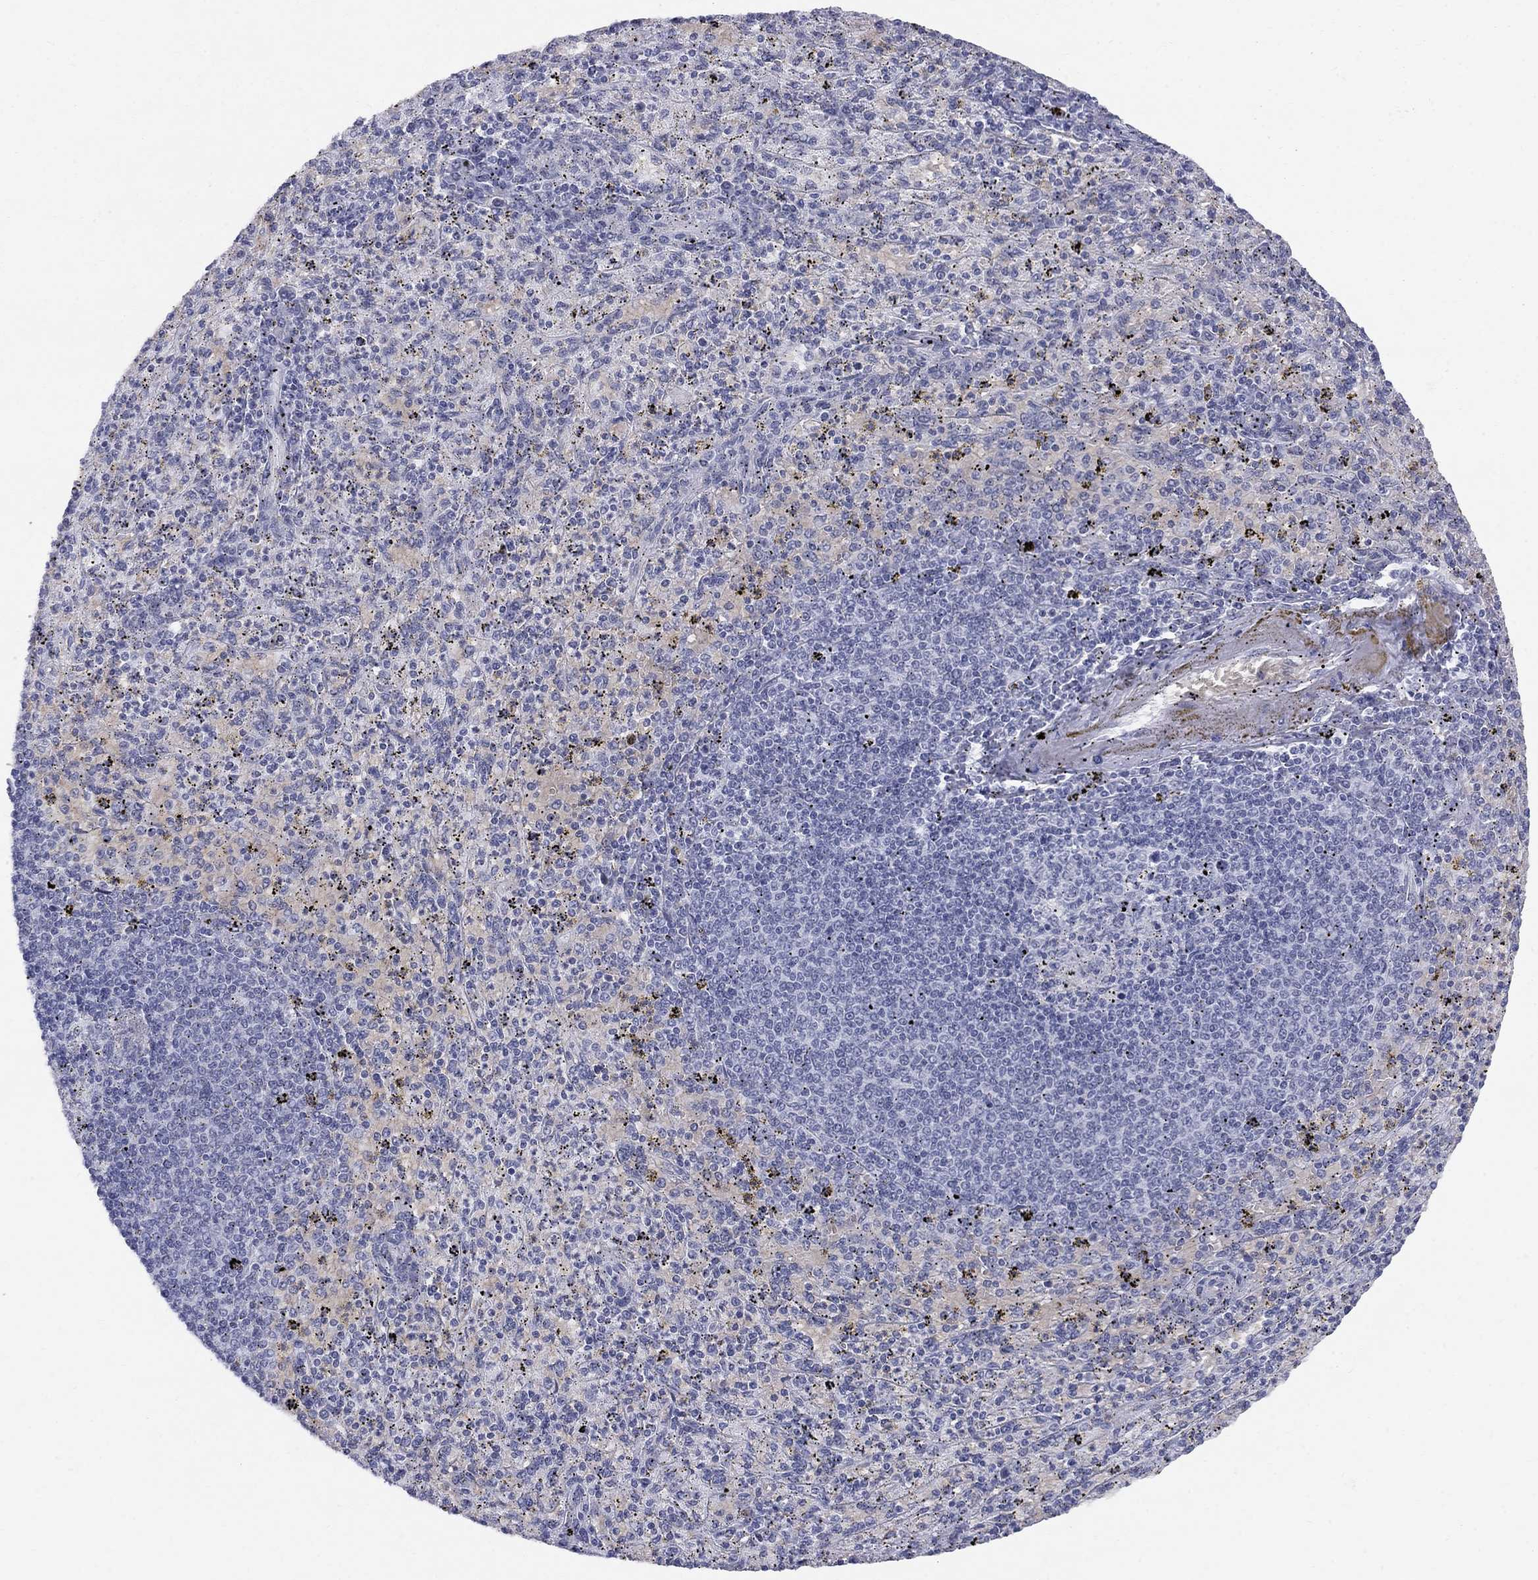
{"staining": {"intensity": "negative", "quantity": "none", "location": "none"}, "tissue": "spleen", "cell_type": "Cells in red pulp", "image_type": "normal", "snomed": [{"axis": "morphology", "description": "Normal tissue, NOS"}, {"axis": "topography", "description": "Spleen"}], "caption": "DAB (3,3'-diaminobenzidine) immunohistochemical staining of normal human spleen displays no significant positivity in cells in red pulp.", "gene": "DMTN", "patient": {"sex": "male", "age": 60}}